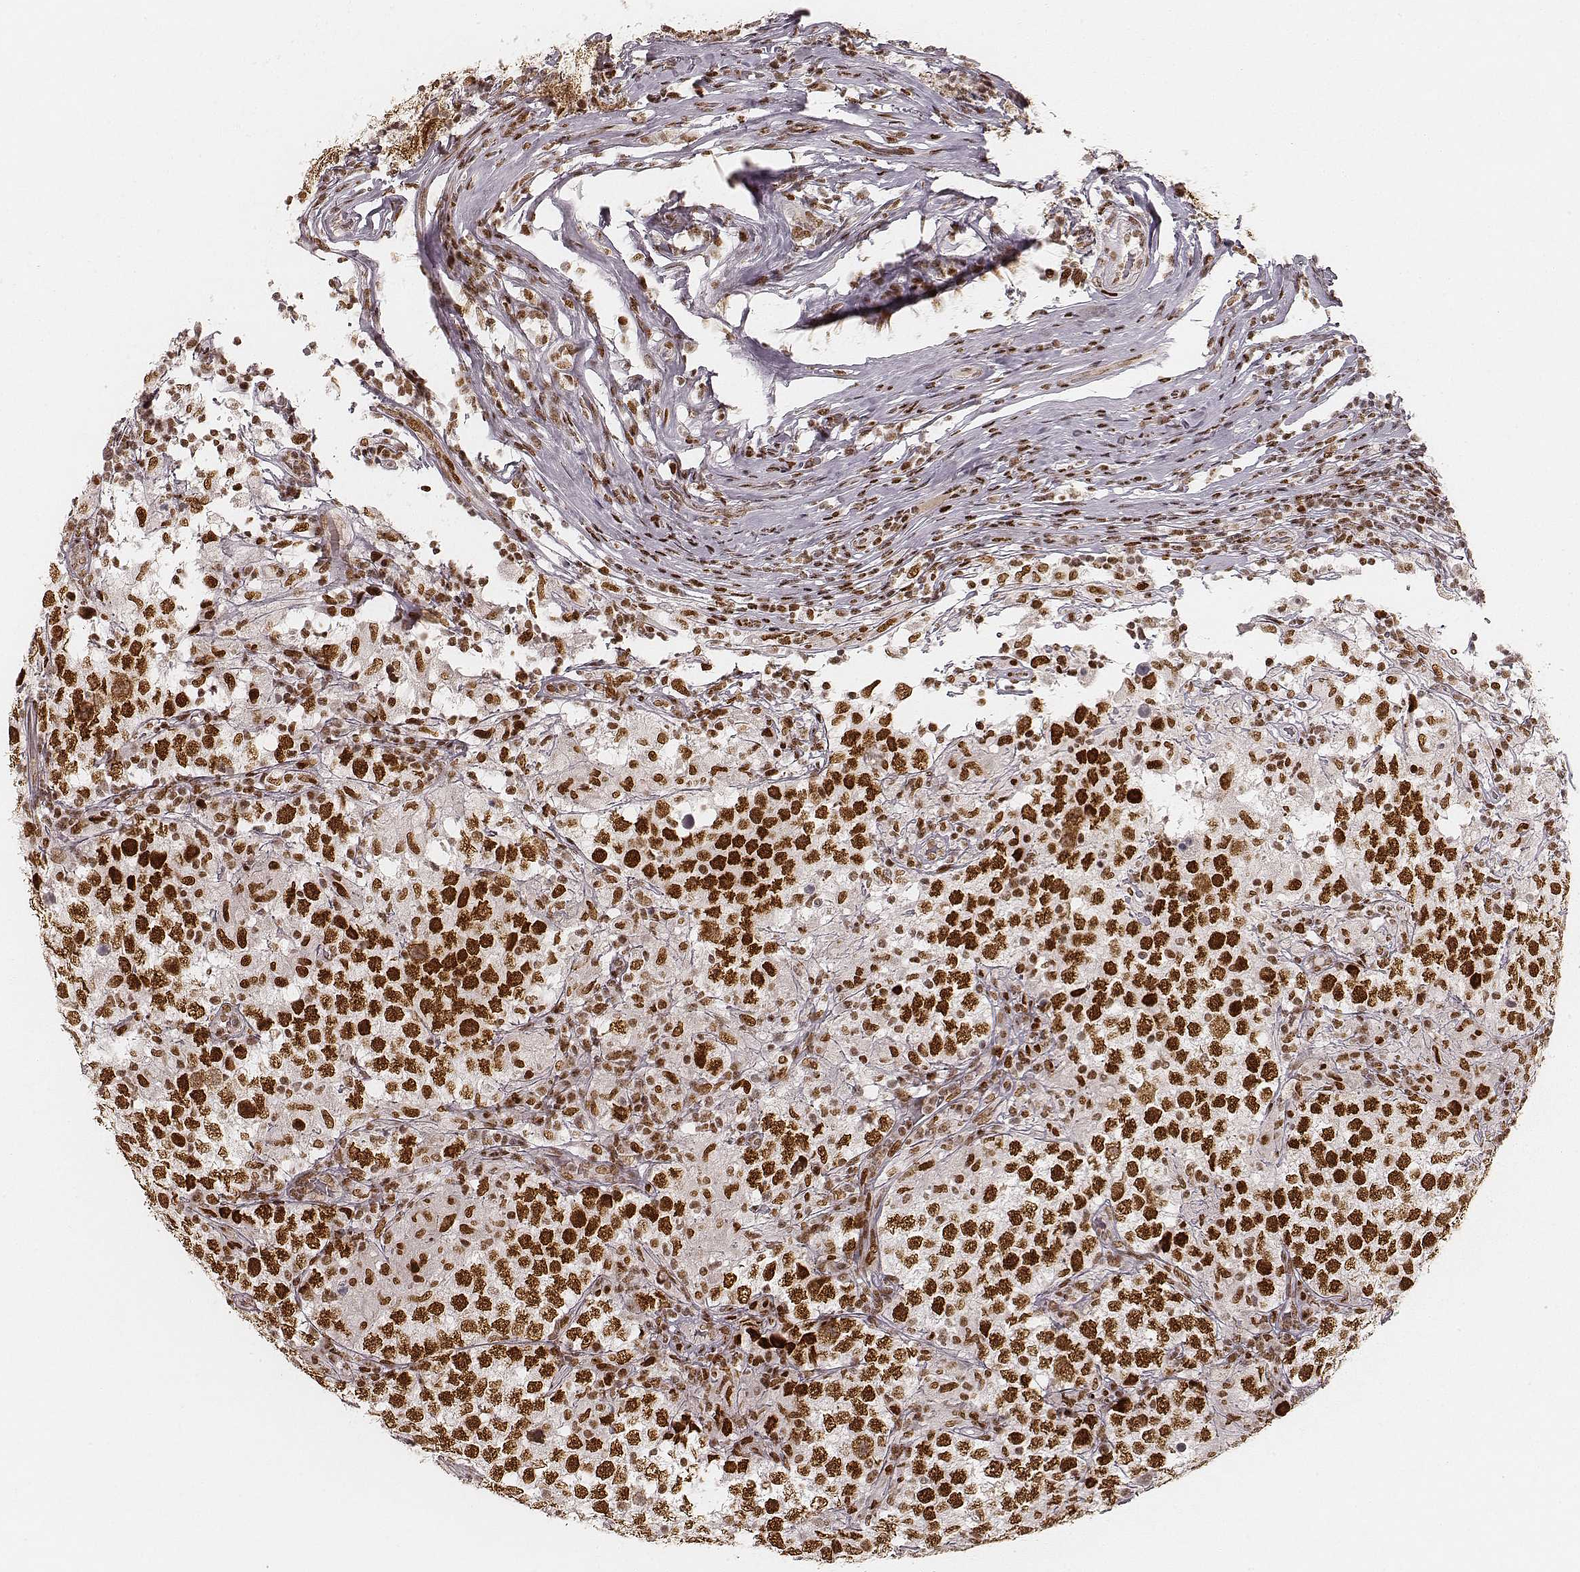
{"staining": {"intensity": "strong", "quantity": ">75%", "location": "nuclear"}, "tissue": "testis cancer", "cell_type": "Tumor cells", "image_type": "cancer", "snomed": [{"axis": "morphology", "description": "Seminoma, NOS"}, {"axis": "morphology", "description": "Carcinoma, Embryonal, NOS"}, {"axis": "topography", "description": "Testis"}], "caption": "Human testis seminoma stained with a protein marker exhibits strong staining in tumor cells.", "gene": "HNRNPC", "patient": {"sex": "male", "age": 41}}